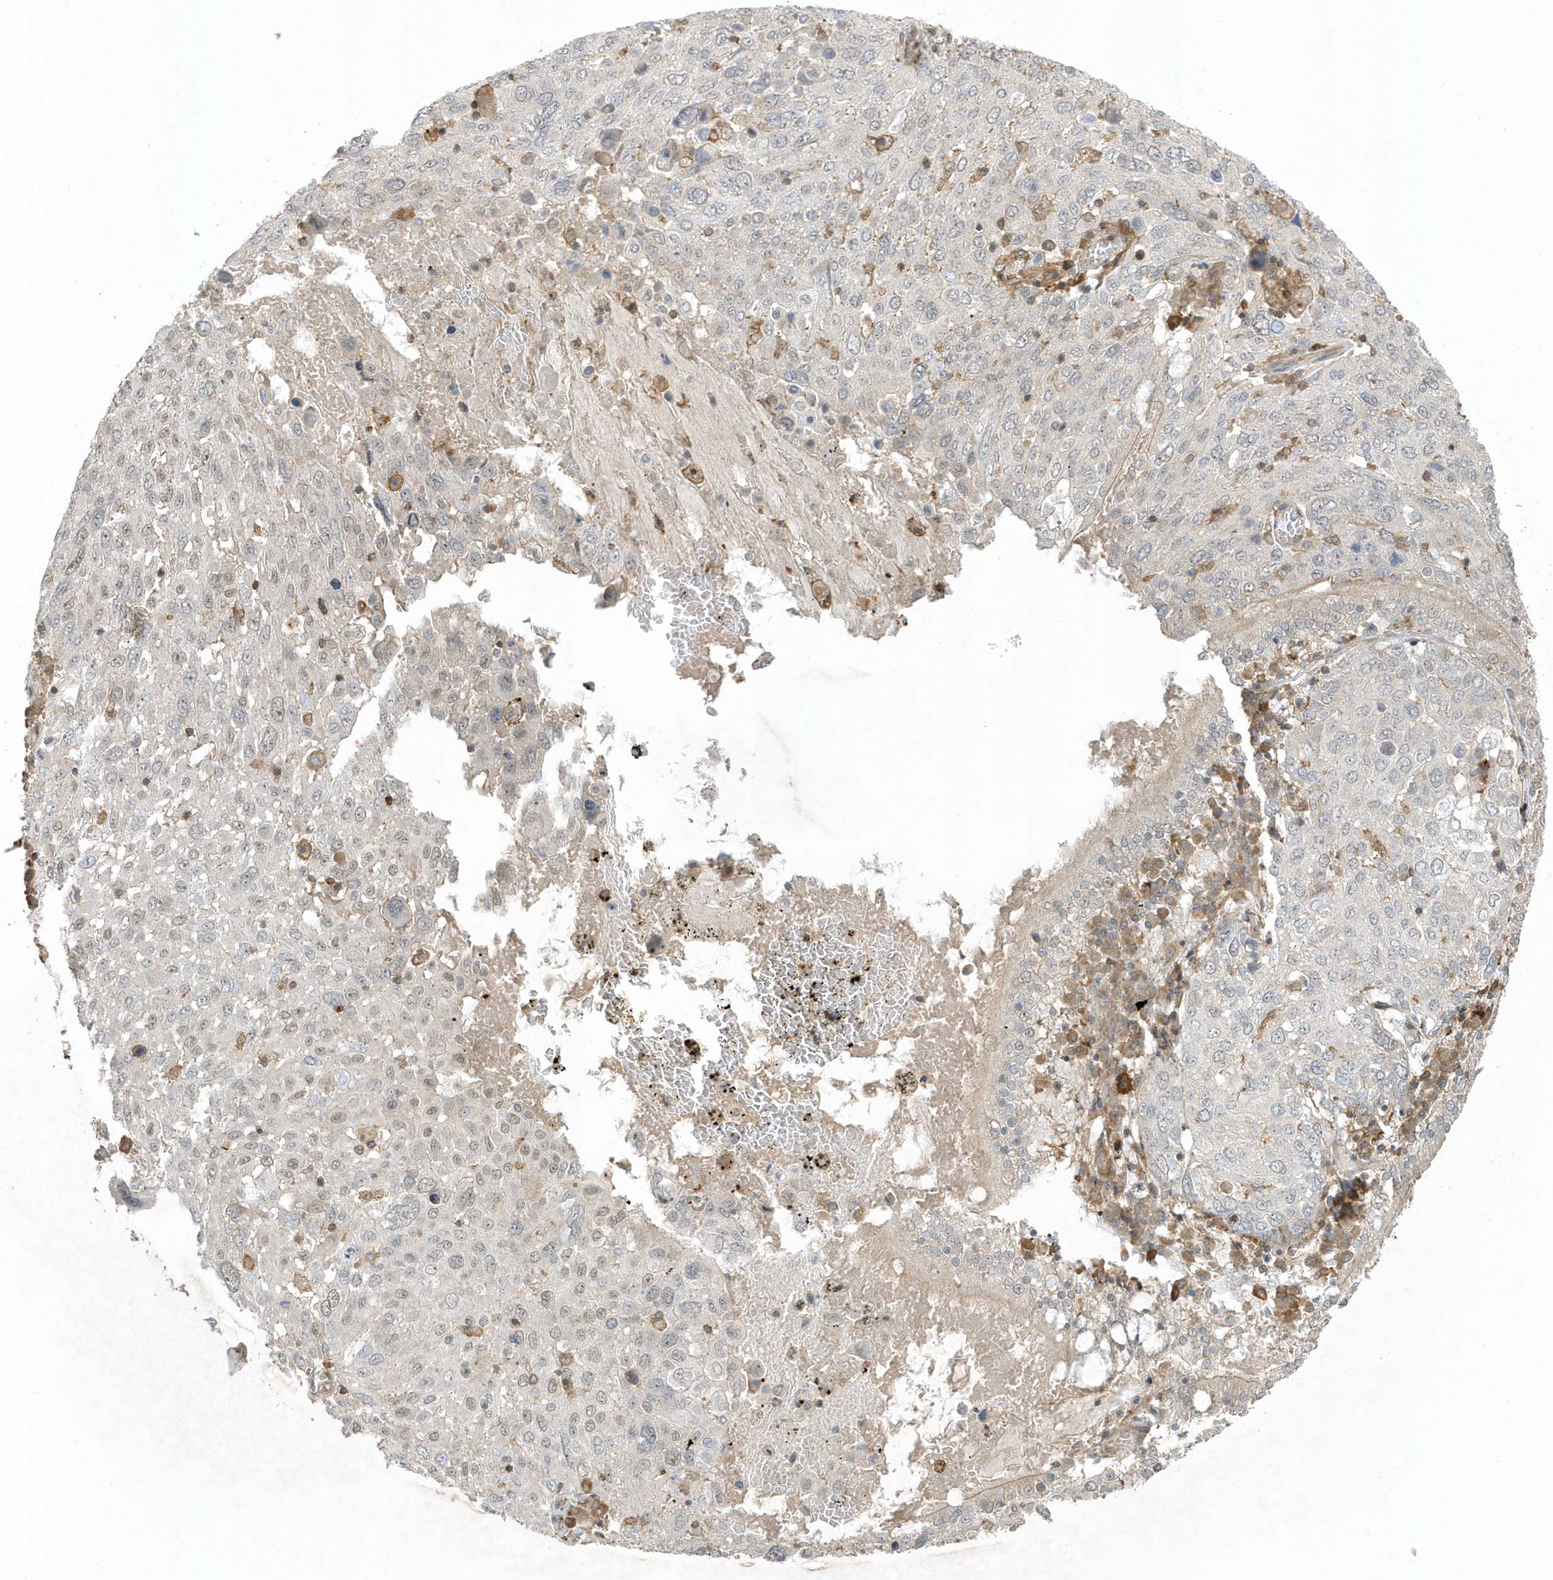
{"staining": {"intensity": "negative", "quantity": "none", "location": "none"}, "tissue": "lung cancer", "cell_type": "Tumor cells", "image_type": "cancer", "snomed": [{"axis": "morphology", "description": "Squamous cell carcinoma, NOS"}, {"axis": "topography", "description": "Lung"}], "caption": "Micrograph shows no protein positivity in tumor cells of lung squamous cell carcinoma tissue. The staining is performed using DAB (3,3'-diaminobenzidine) brown chromogen with nuclei counter-stained in using hematoxylin.", "gene": "ZBTB8A", "patient": {"sex": "male", "age": 65}}